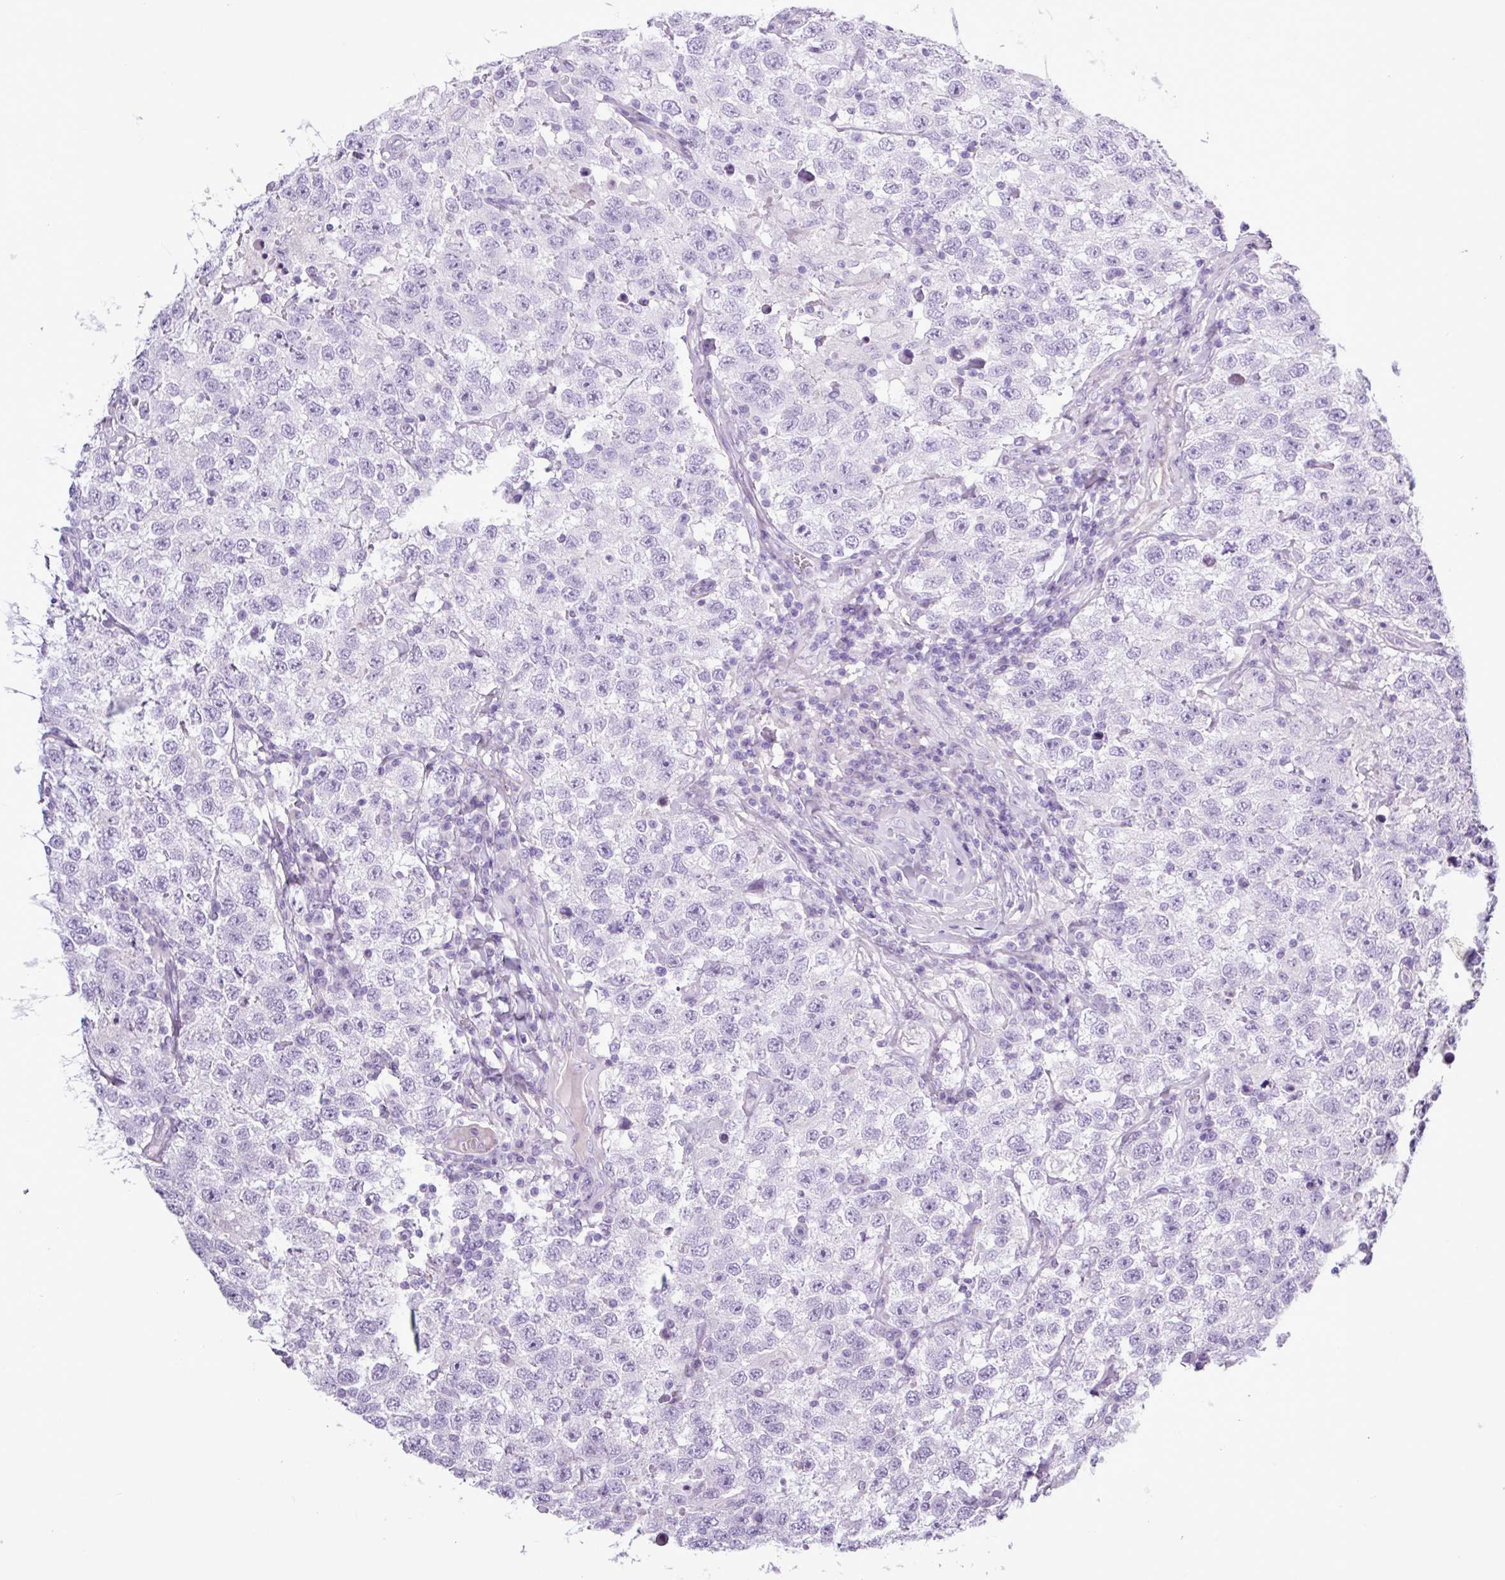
{"staining": {"intensity": "negative", "quantity": "none", "location": "none"}, "tissue": "testis cancer", "cell_type": "Tumor cells", "image_type": "cancer", "snomed": [{"axis": "morphology", "description": "Seminoma, NOS"}, {"axis": "topography", "description": "Testis"}], "caption": "Tumor cells are negative for protein expression in human testis cancer (seminoma).", "gene": "ALDH3A1", "patient": {"sex": "male", "age": 41}}